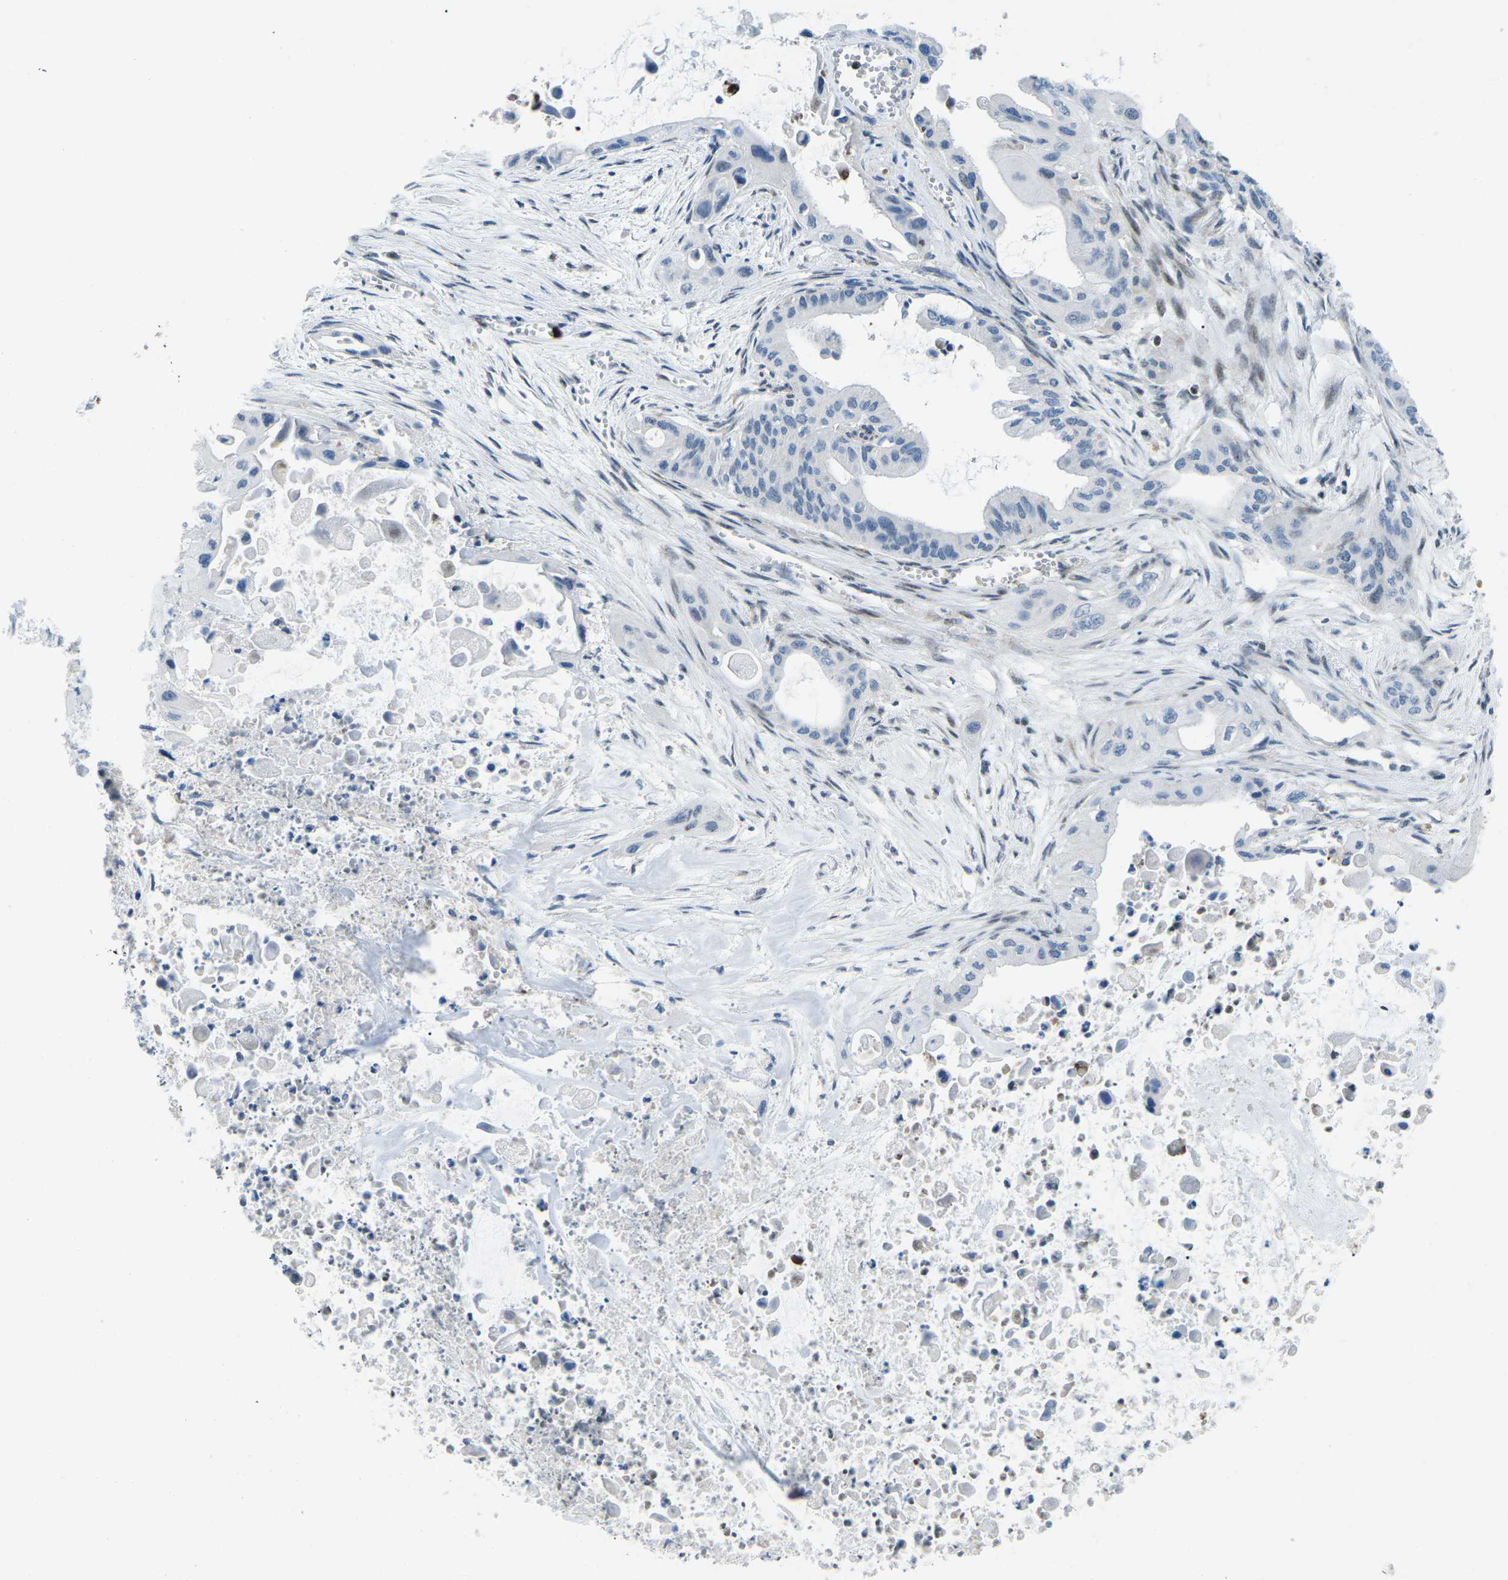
{"staining": {"intensity": "negative", "quantity": "none", "location": "none"}, "tissue": "pancreatic cancer", "cell_type": "Tumor cells", "image_type": "cancer", "snomed": [{"axis": "morphology", "description": "Adenocarcinoma, NOS"}, {"axis": "topography", "description": "Pancreas"}], "caption": "A high-resolution image shows immunohistochemistry staining of pancreatic cancer (adenocarcinoma), which demonstrates no significant positivity in tumor cells.", "gene": "MBNL1", "patient": {"sex": "male", "age": 73}}